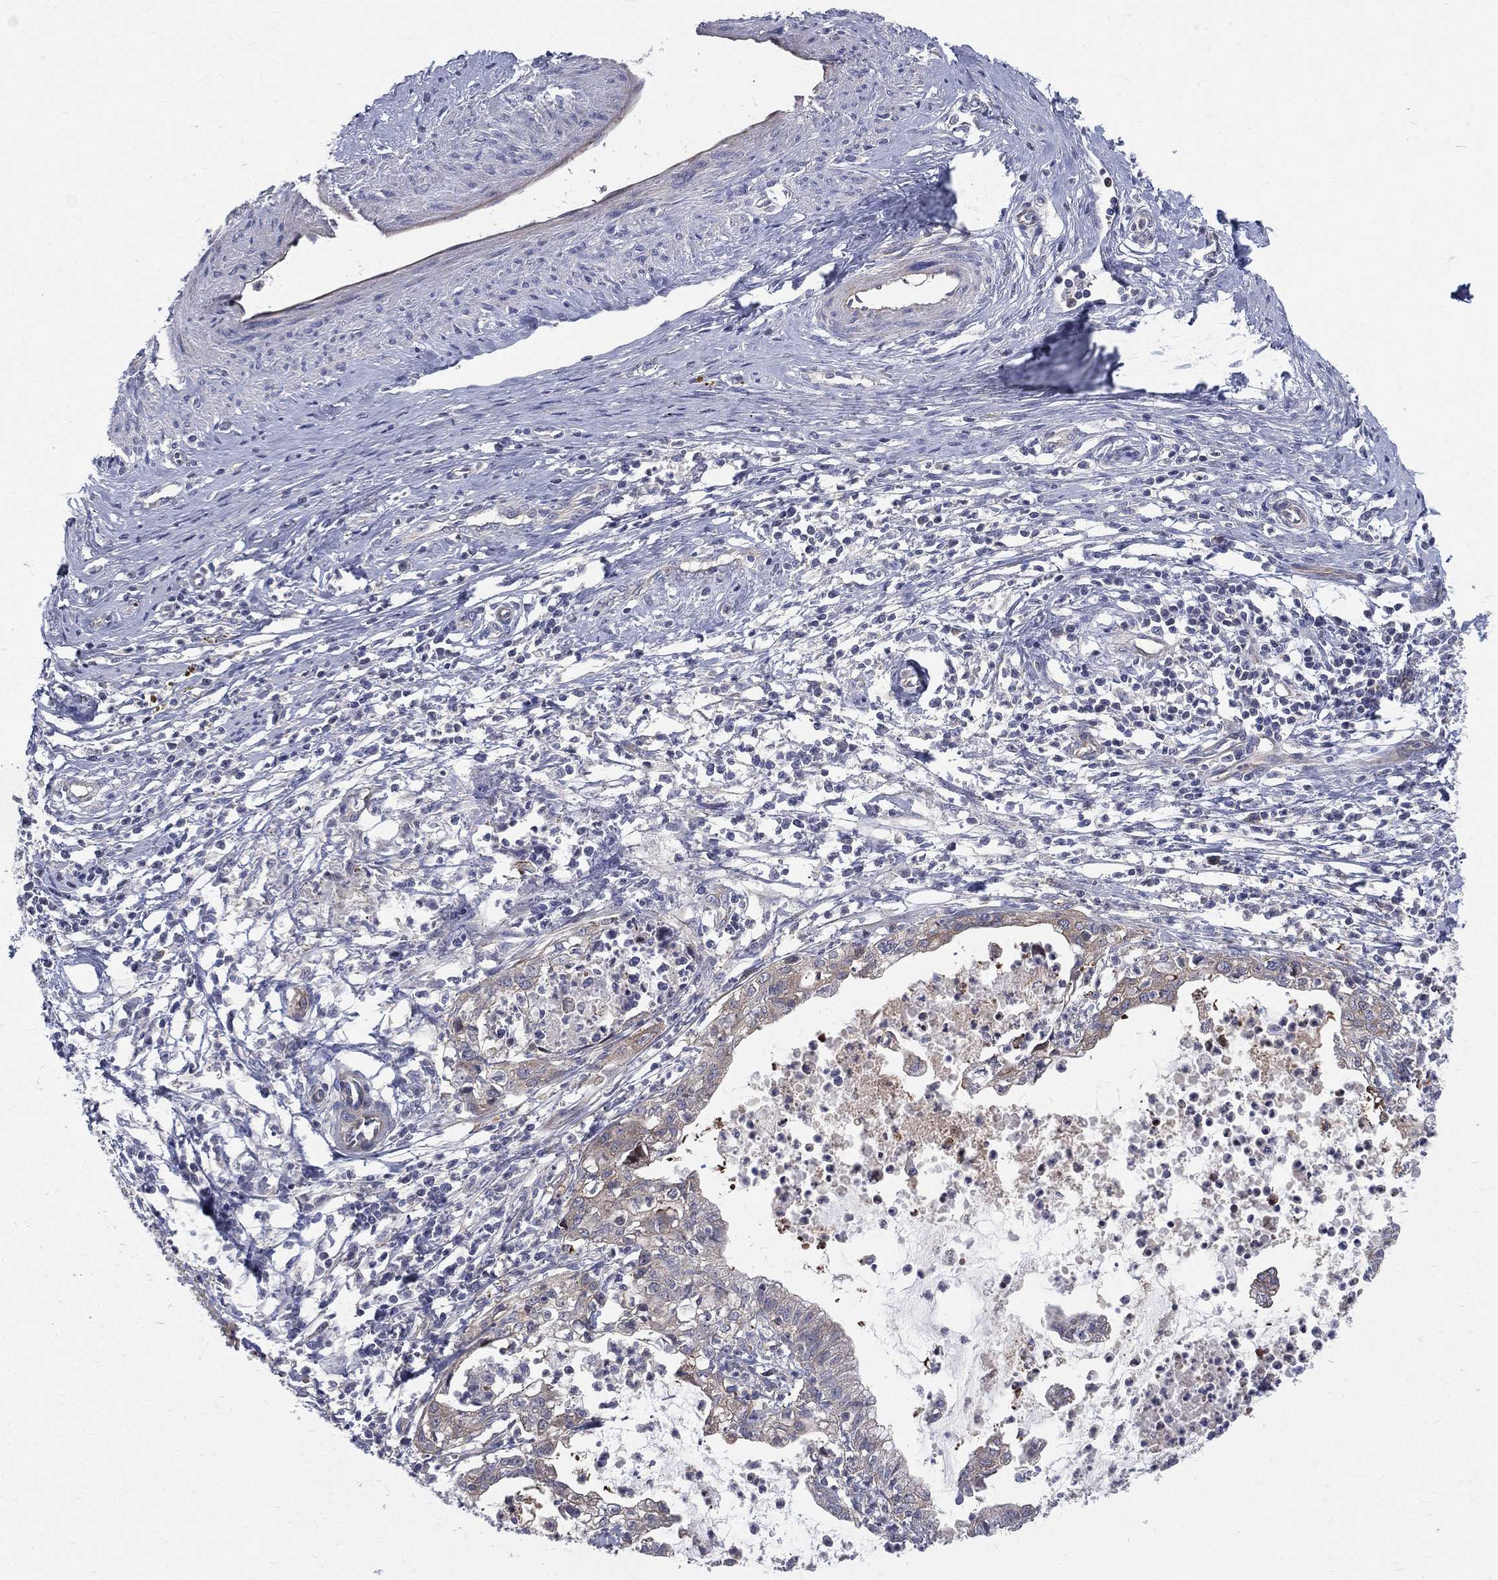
{"staining": {"intensity": "weak", "quantity": "25%-75%", "location": "cytoplasmic/membranous"}, "tissue": "cervical cancer", "cell_type": "Tumor cells", "image_type": "cancer", "snomed": [{"axis": "morphology", "description": "Normal tissue, NOS"}, {"axis": "morphology", "description": "Adenocarcinoma, NOS"}, {"axis": "topography", "description": "Cervix"}], "caption": "Adenocarcinoma (cervical) was stained to show a protein in brown. There is low levels of weak cytoplasmic/membranous positivity in about 25%-75% of tumor cells.", "gene": "POMZP3", "patient": {"sex": "female", "age": 38}}